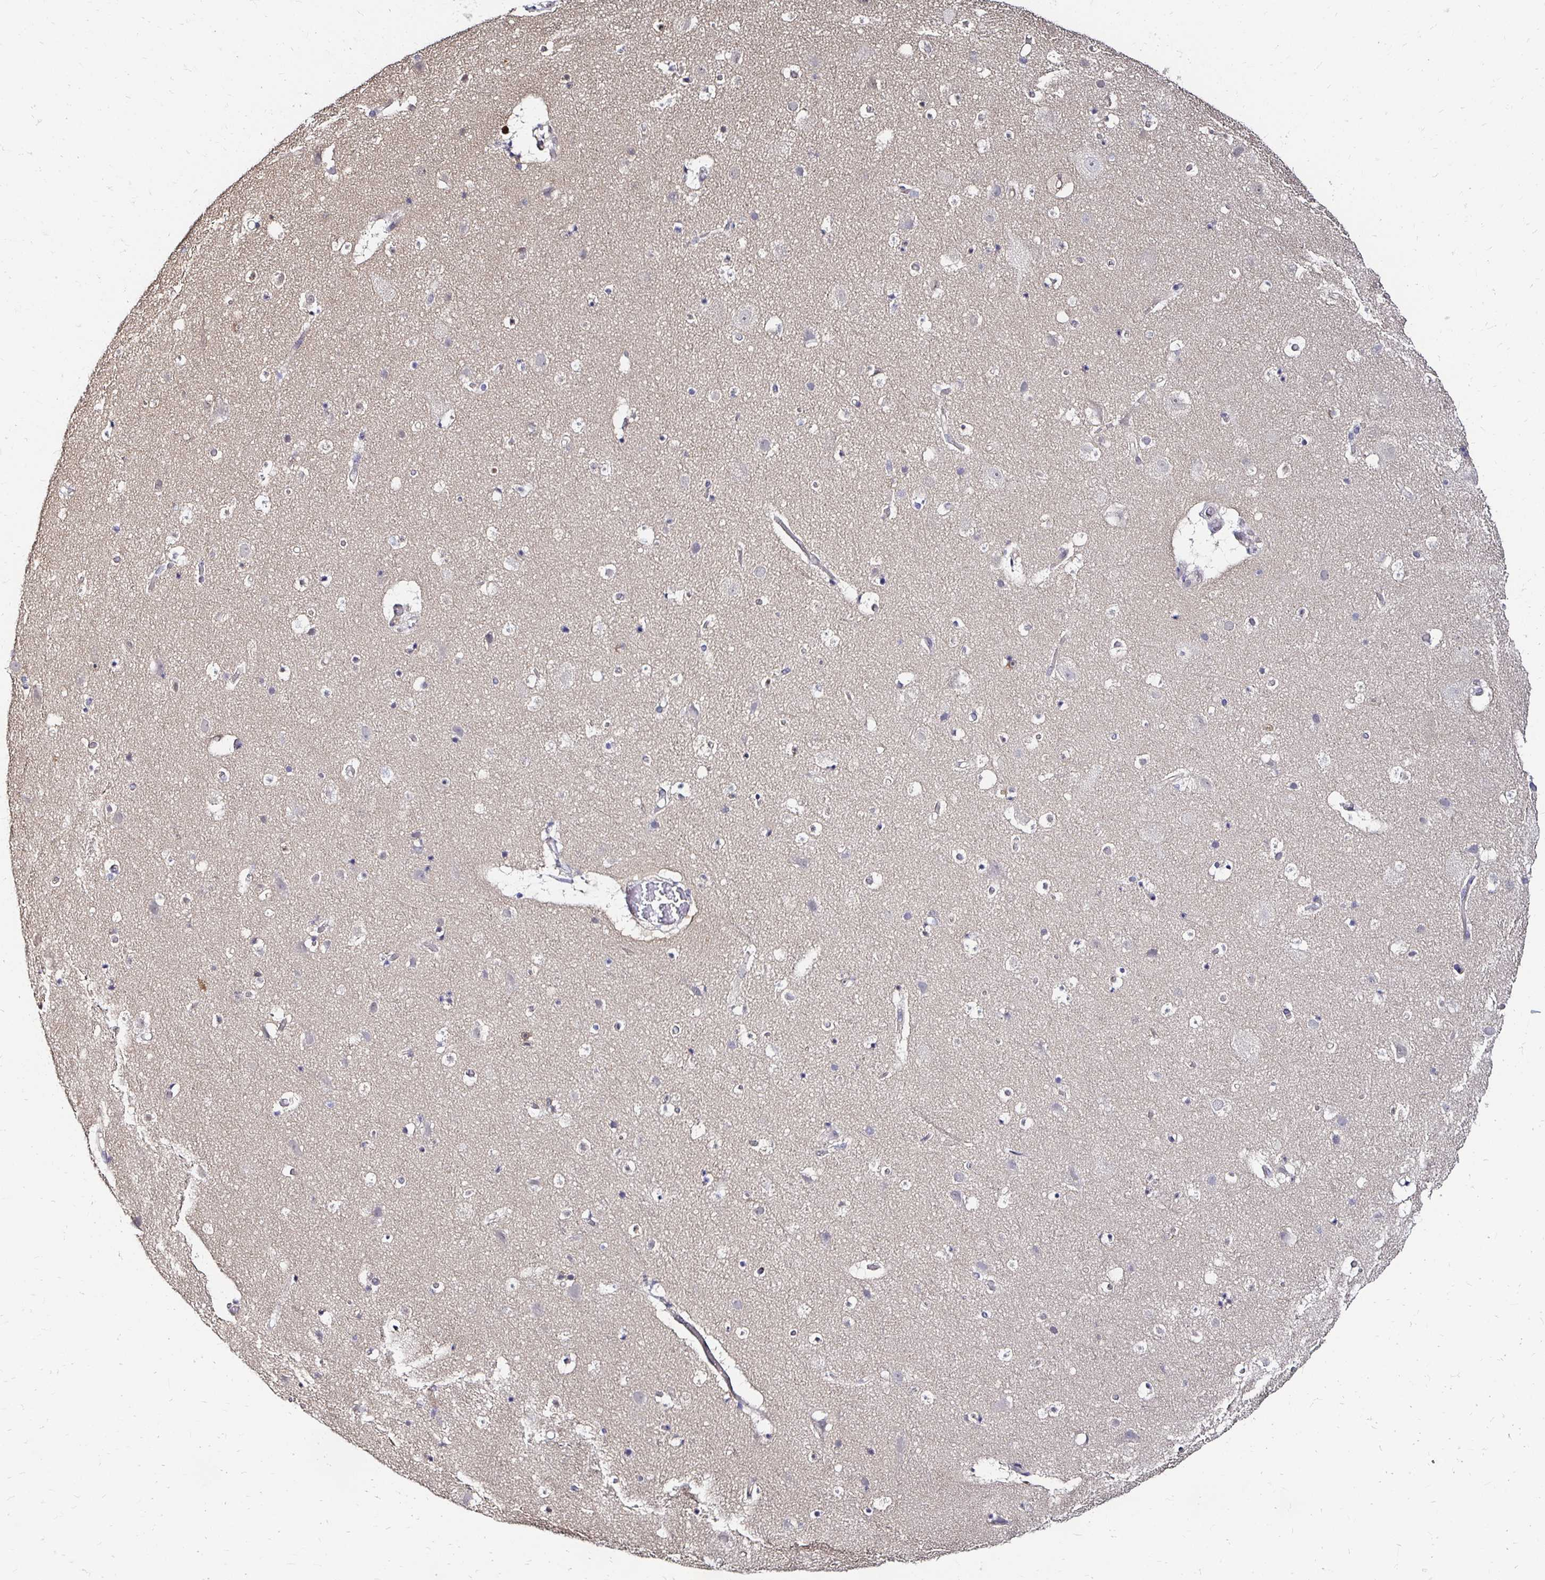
{"staining": {"intensity": "negative", "quantity": "none", "location": "none"}, "tissue": "cerebral cortex", "cell_type": "Endothelial cells", "image_type": "normal", "snomed": [{"axis": "morphology", "description": "Normal tissue, NOS"}, {"axis": "topography", "description": "Cerebral cortex"}], "caption": "This is an IHC photomicrograph of benign human cerebral cortex. There is no staining in endothelial cells.", "gene": "TXN", "patient": {"sex": "female", "age": 42}}